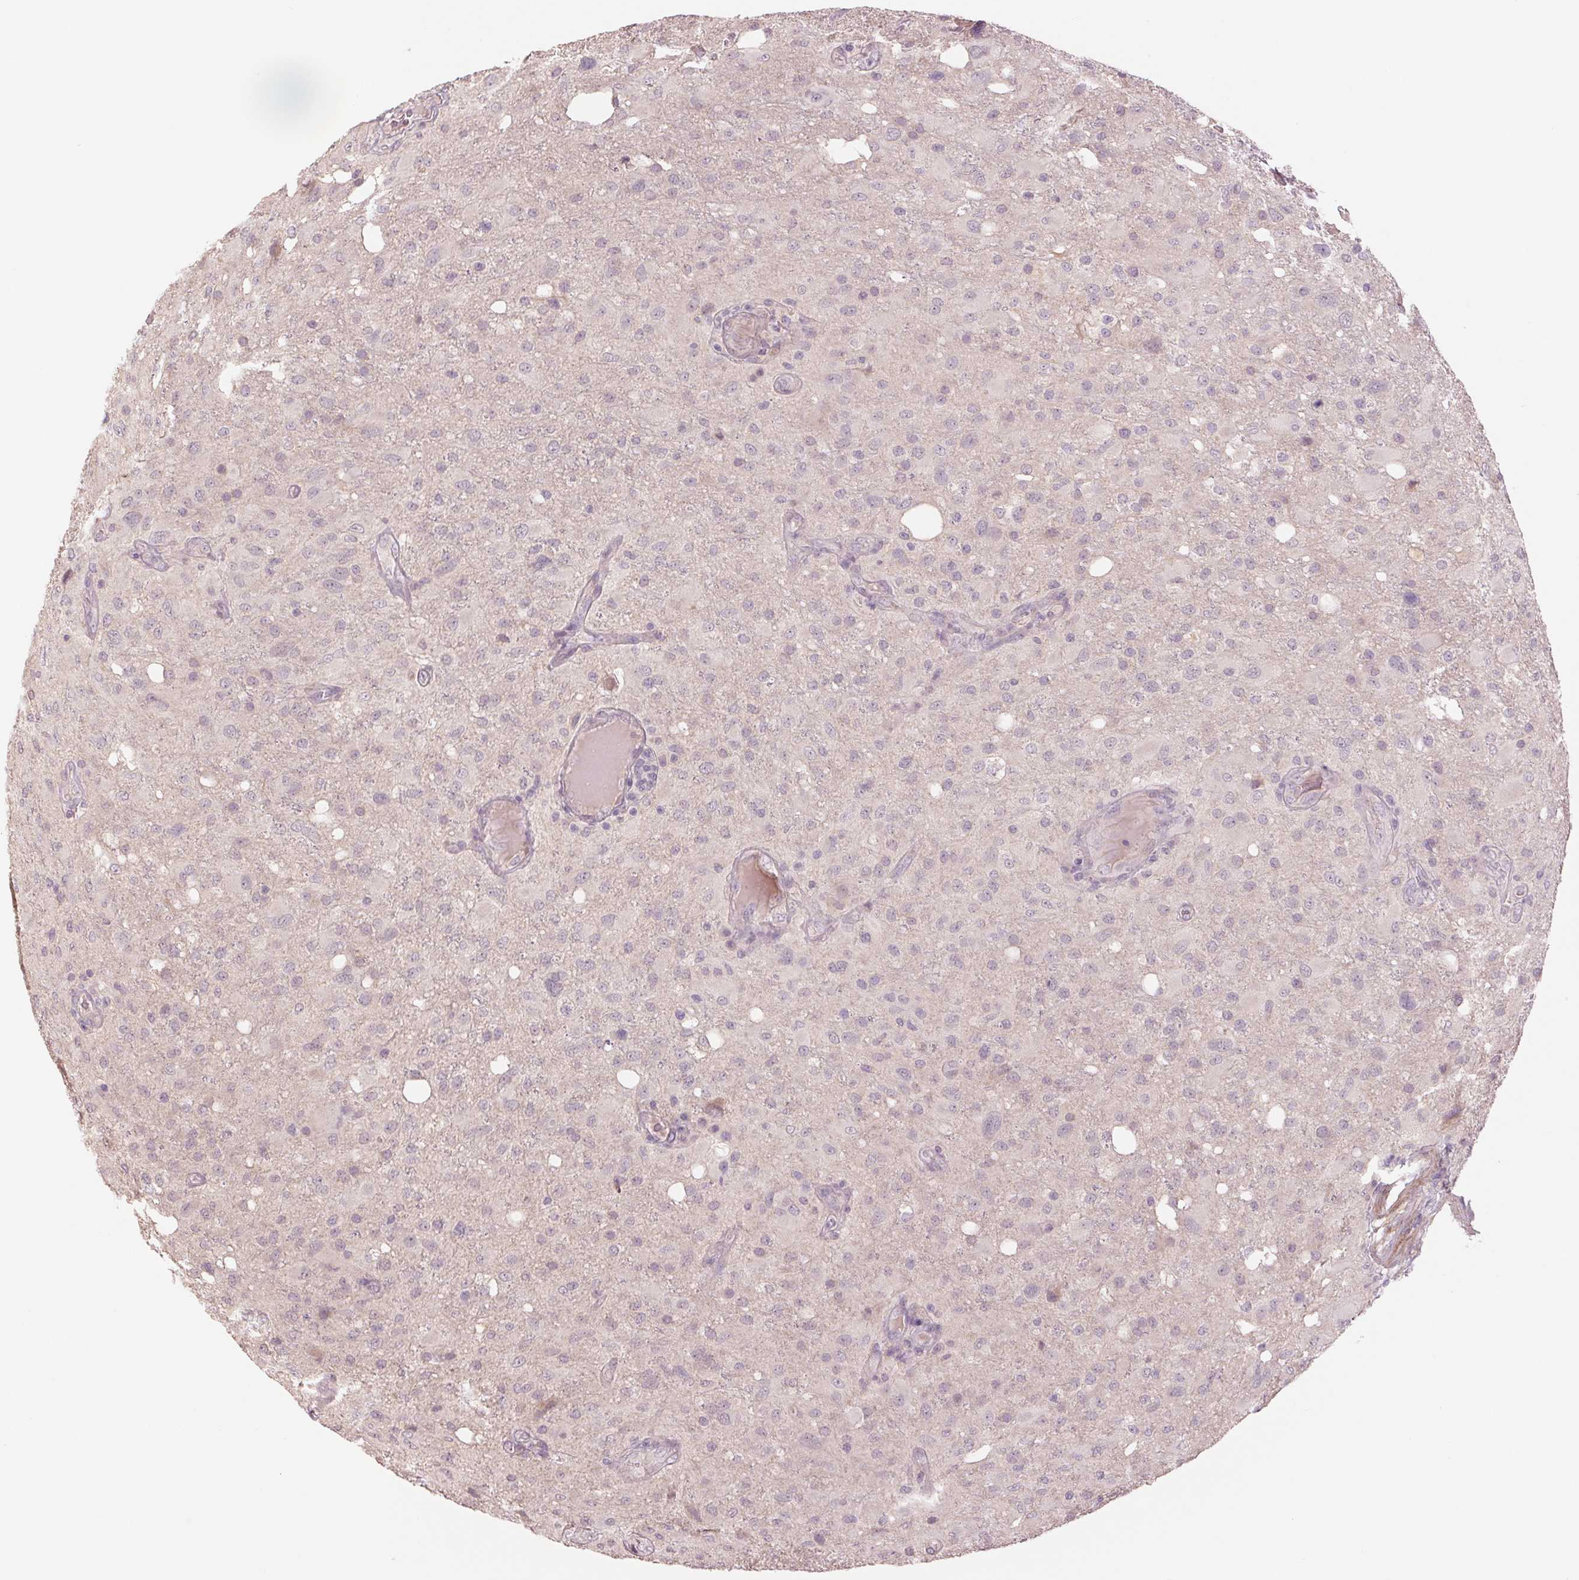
{"staining": {"intensity": "negative", "quantity": "none", "location": "none"}, "tissue": "glioma", "cell_type": "Tumor cells", "image_type": "cancer", "snomed": [{"axis": "morphology", "description": "Glioma, malignant, High grade"}, {"axis": "topography", "description": "Brain"}], "caption": "Micrograph shows no significant protein expression in tumor cells of malignant high-grade glioma.", "gene": "PPIA", "patient": {"sex": "male", "age": 53}}